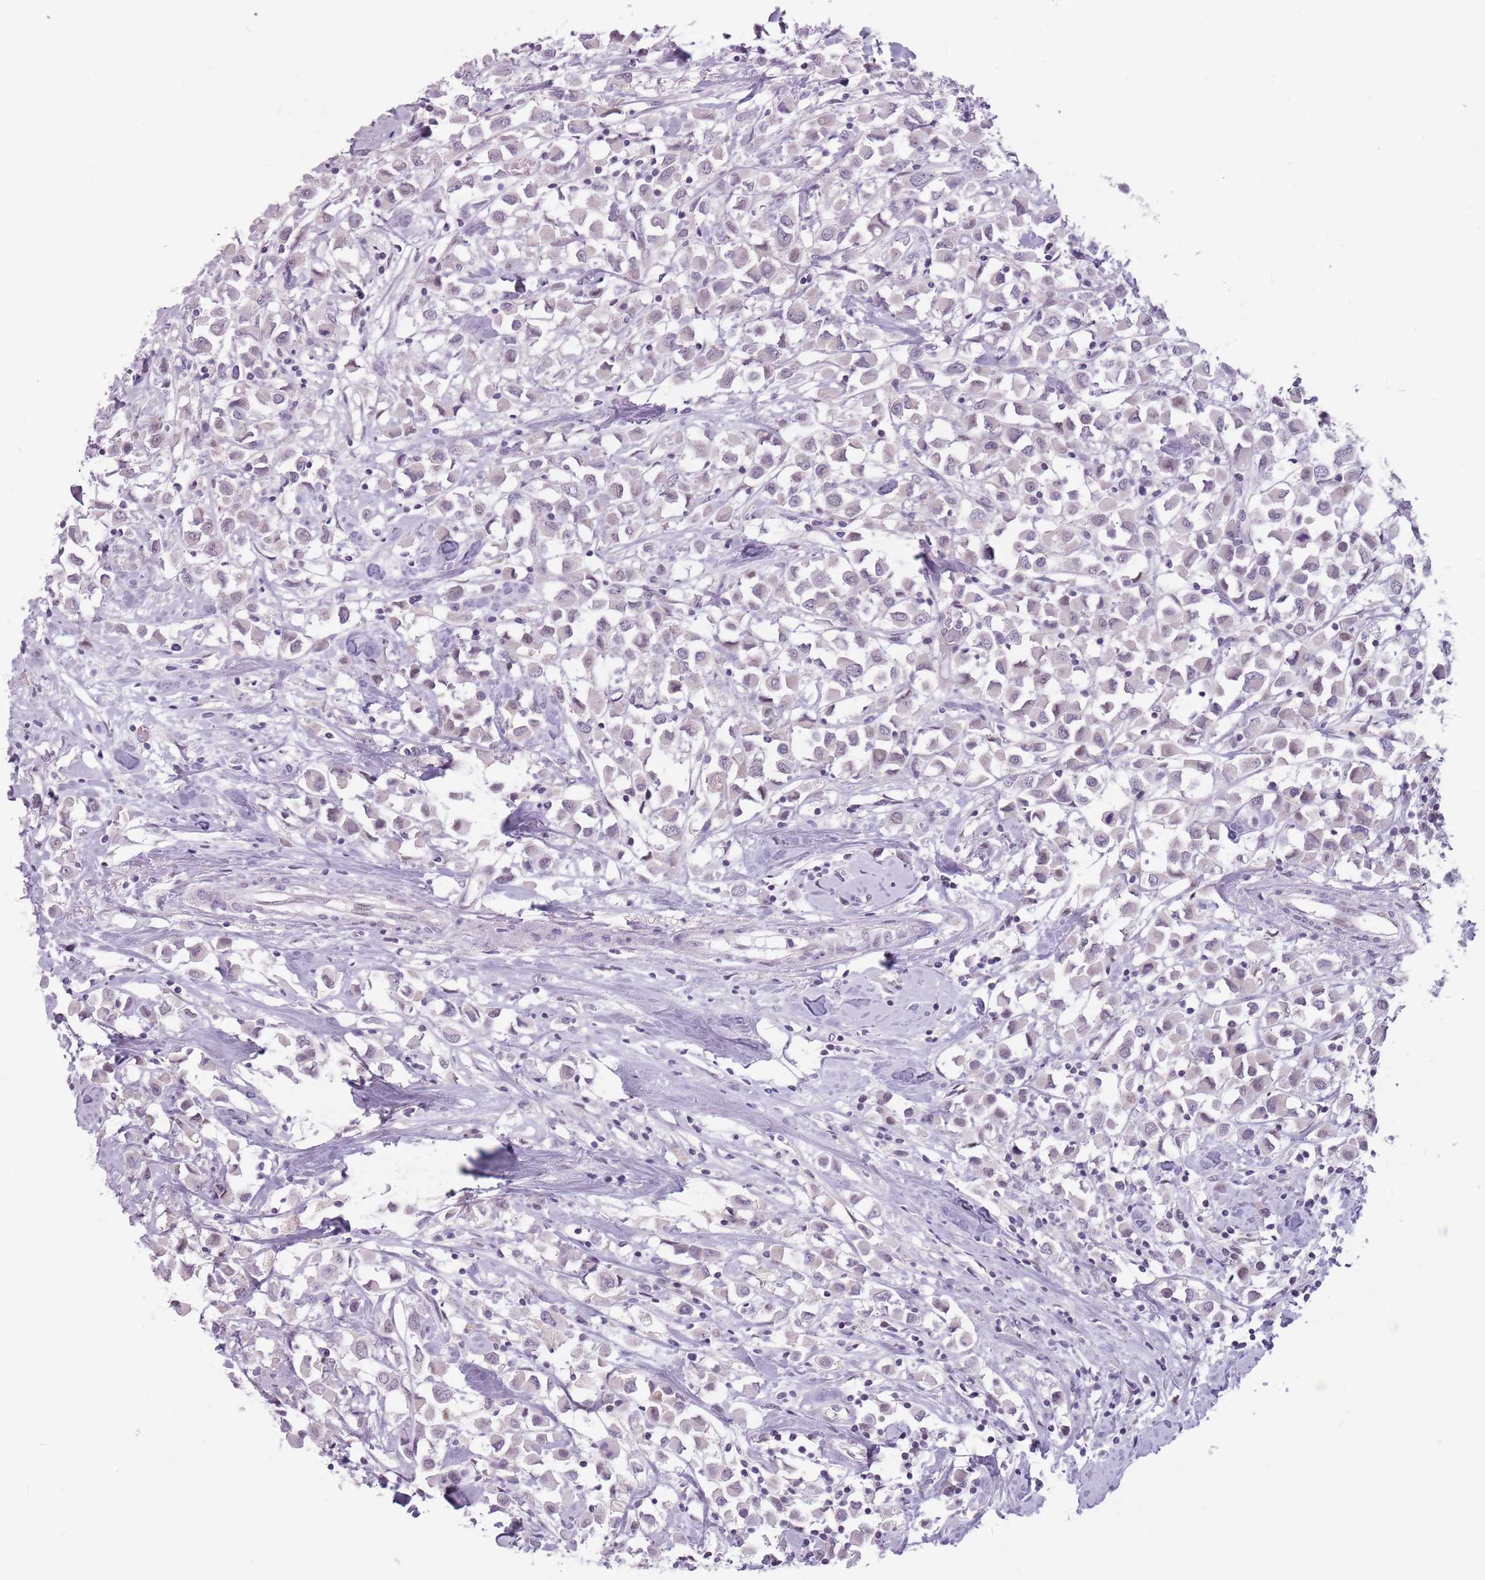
{"staining": {"intensity": "negative", "quantity": "none", "location": "none"}, "tissue": "breast cancer", "cell_type": "Tumor cells", "image_type": "cancer", "snomed": [{"axis": "morphology", "description": "Duct carcinoma"}, {"axis": "topography", "description": "Breast"}], "caption": "DAB immunohistochemical staining of breast cancer displays no significant positivity in tumor cells. (DAB IHC visualized using brightfield microscopy, high magnification).", "gene": "PTCHD1", "patient": {"sex": "female", "age": 61}}